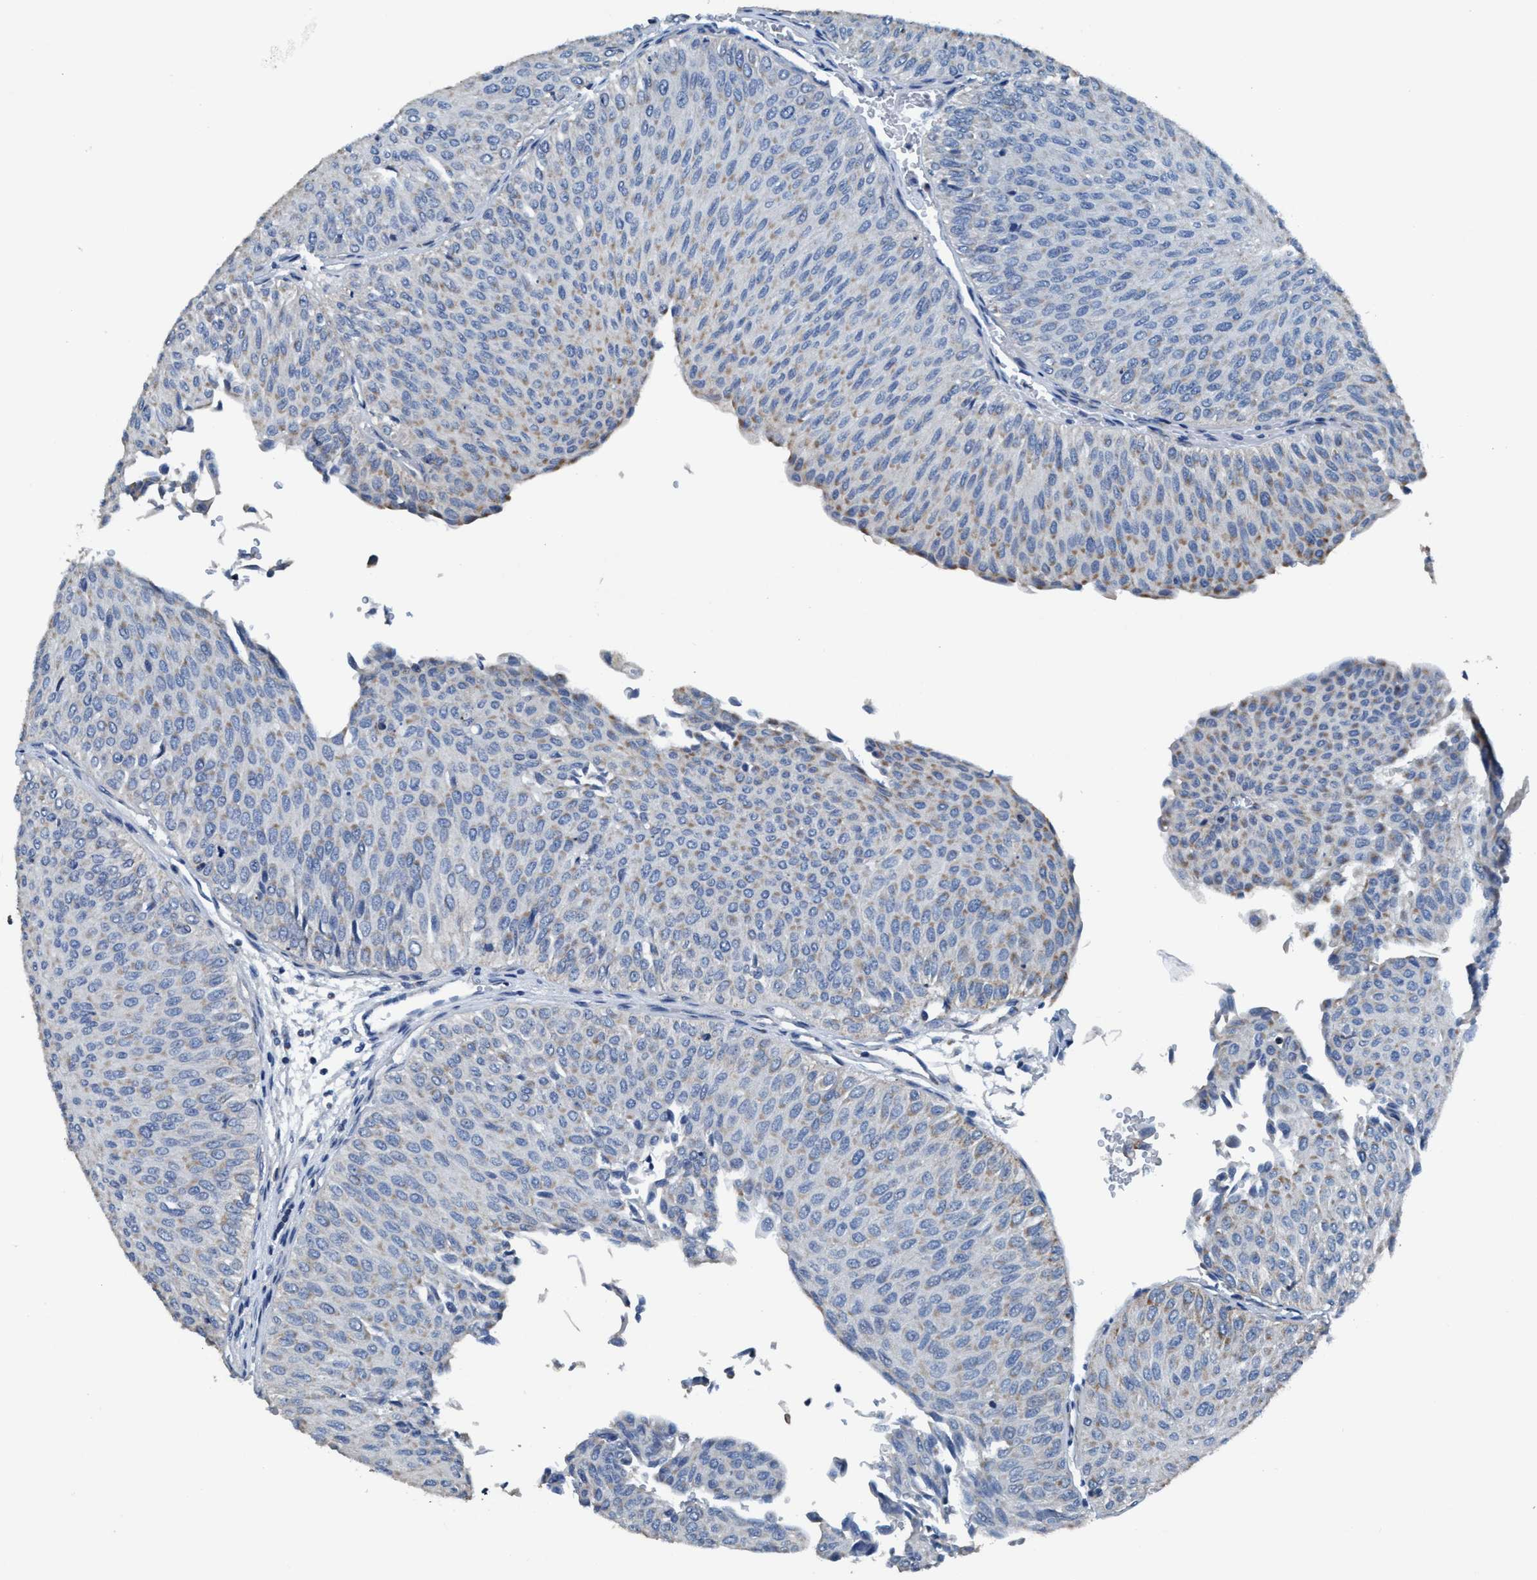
{"staining": {"intensity": "moderate", "quantity": "25%-75%", "location": "cytoplasmic/membranous"}, "tissue": "urothelial cancer", "cell_type": "Tumor cells", "image_type": "cancer", "snomed": [{"axis": "morphology", "description": "Urothelial carcinoma, Low grade"}, {"axis": "topography", "description": "Urinary bladder"}], "caption": "Tumor cells reveal medium levels of moderate cytoplasmic/membranous expression in approximately 25%-75% of cells in urothelial cancer.", "gene": "ANKFN1", "patient": {"sex": "male", "age": 78}}